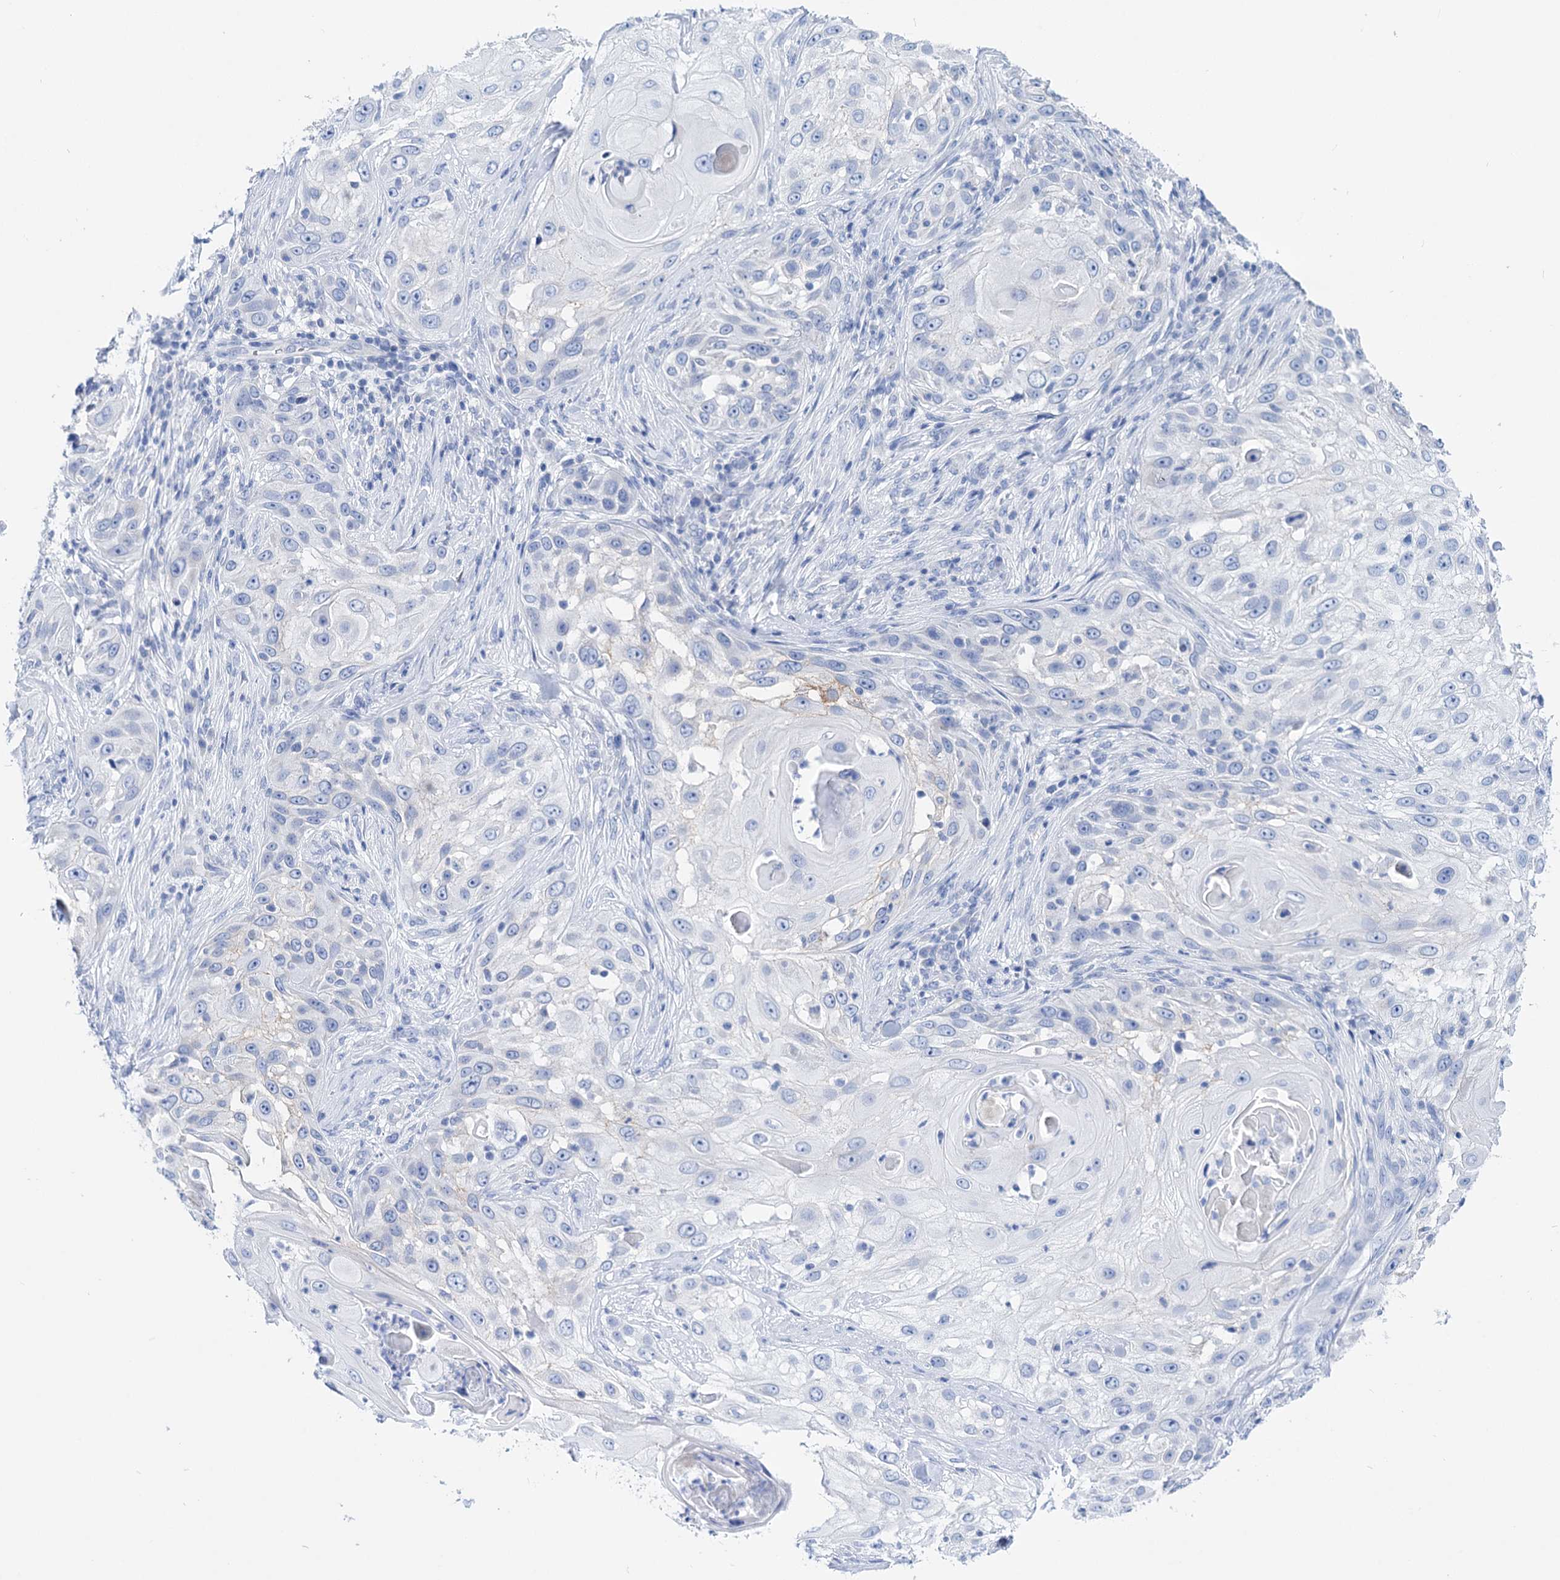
{"staining": {"intensity": "negative", "quantity": "none", "location": "none"}, "tissue": "skin cancer", "cell_type": "Tumor cells", "image_type": "cancer", "snomed": [{"axis": "morphology", "description": "Squamous cell carcinoma, NOS"}, {"axis": "topography", "description": "Skin"}], "caption": "A histopathology image of squamous cell carcinoma (skin) stained for a protein demonstrates no brown staining in tumor cells.", "gene": "YARS2", "patient": {"sex": "female", "age": 44}}